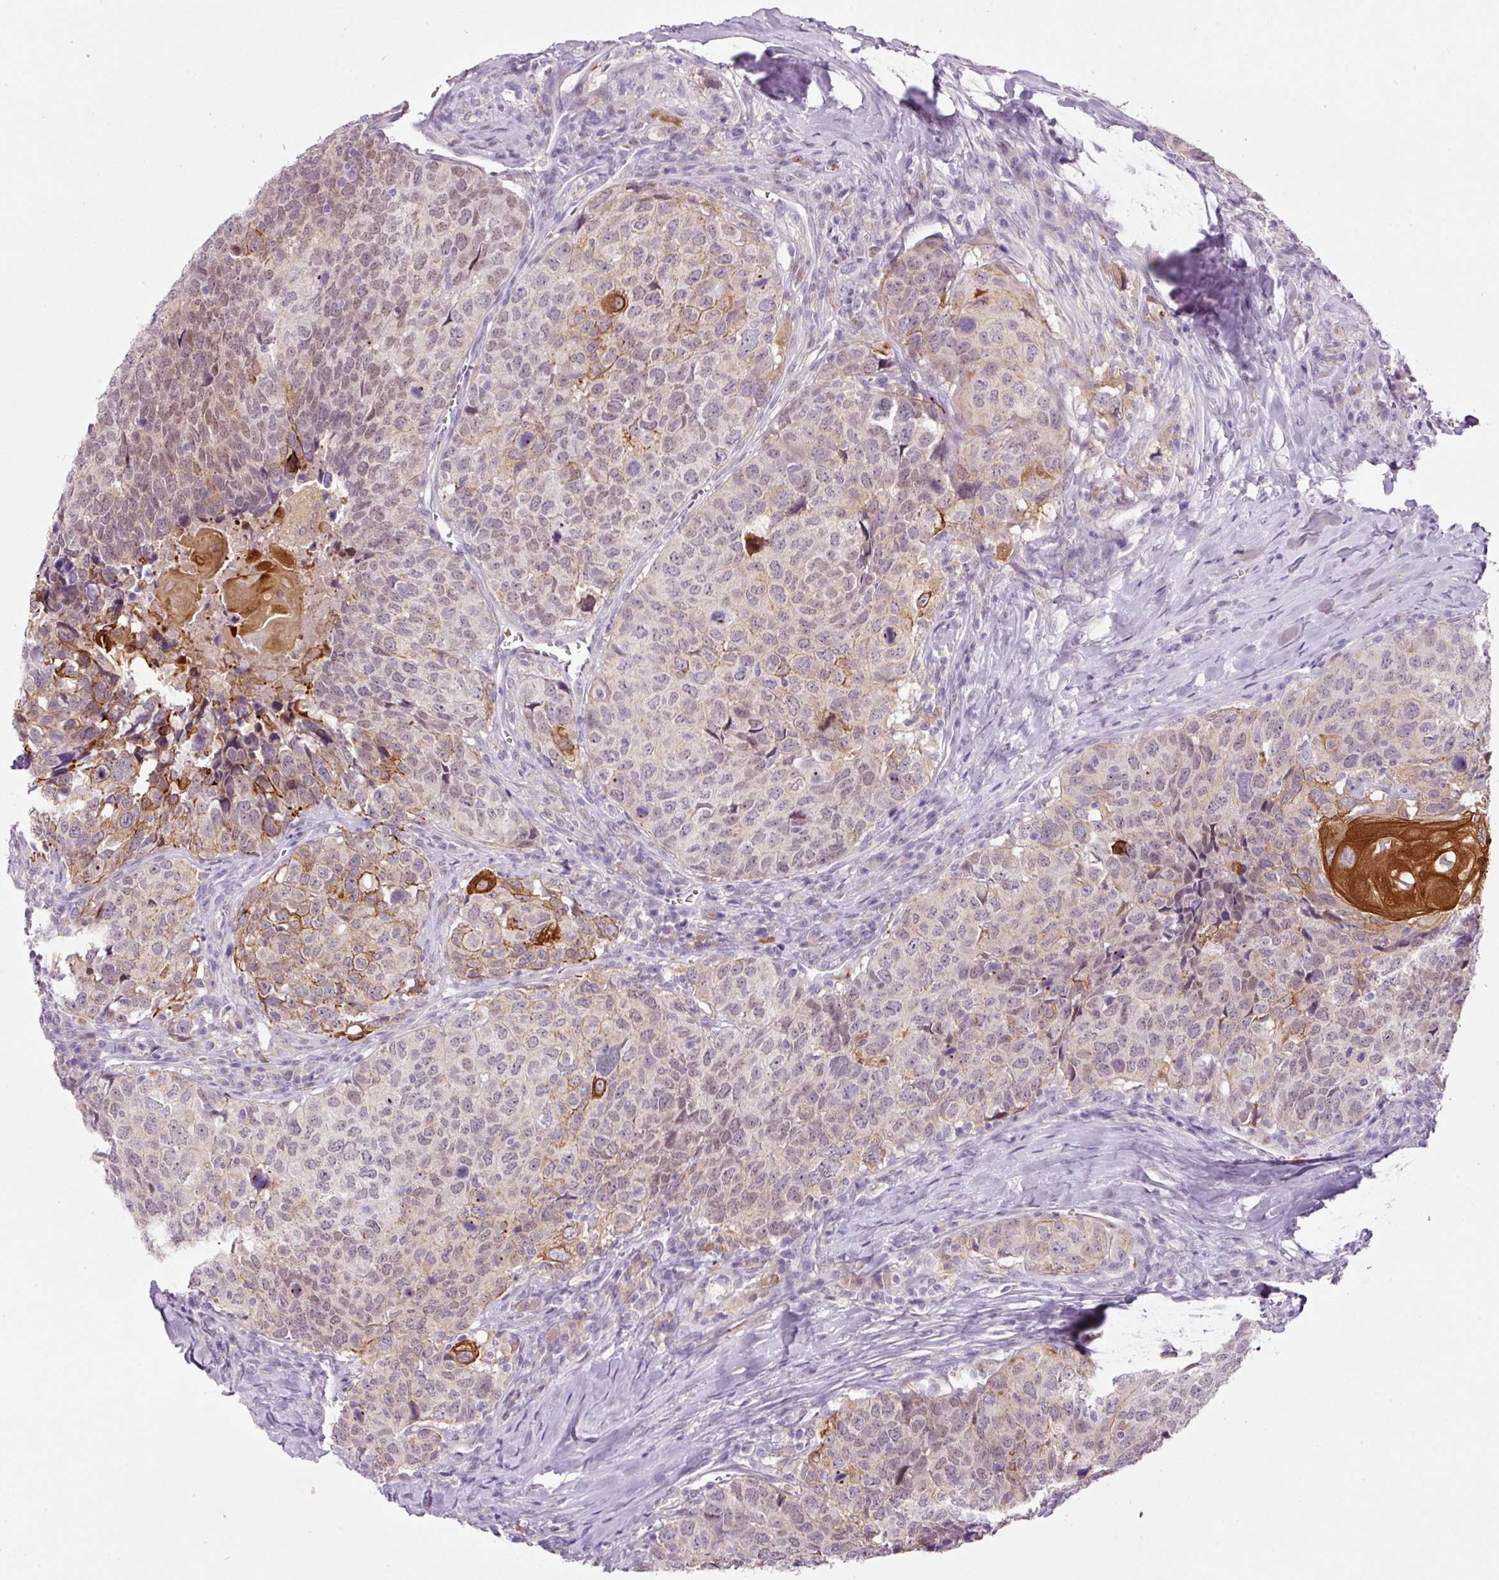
{"staining": {"intensity": "strong", "quantity": "<25%", "location": "cytoplasmic/membranous"}, "tissue": "head and neck cancer", "cell_type": "Tumor cells", "image_type": "cancer", "snomed": [{"axis": "morphology", "description": "Squamous cell carcinoma, NOS"}, {"axis": "topography", "description": "Head-Neck"}], "caption": "Approximately <25% of tumor cells in human head and neck cancer demonstrate strong cytoplasmic/membranous protein expression as visualized by brown immunohistochemical staining.", "gene": "SRC", "patient": {"sex": "male", "age": 66}}